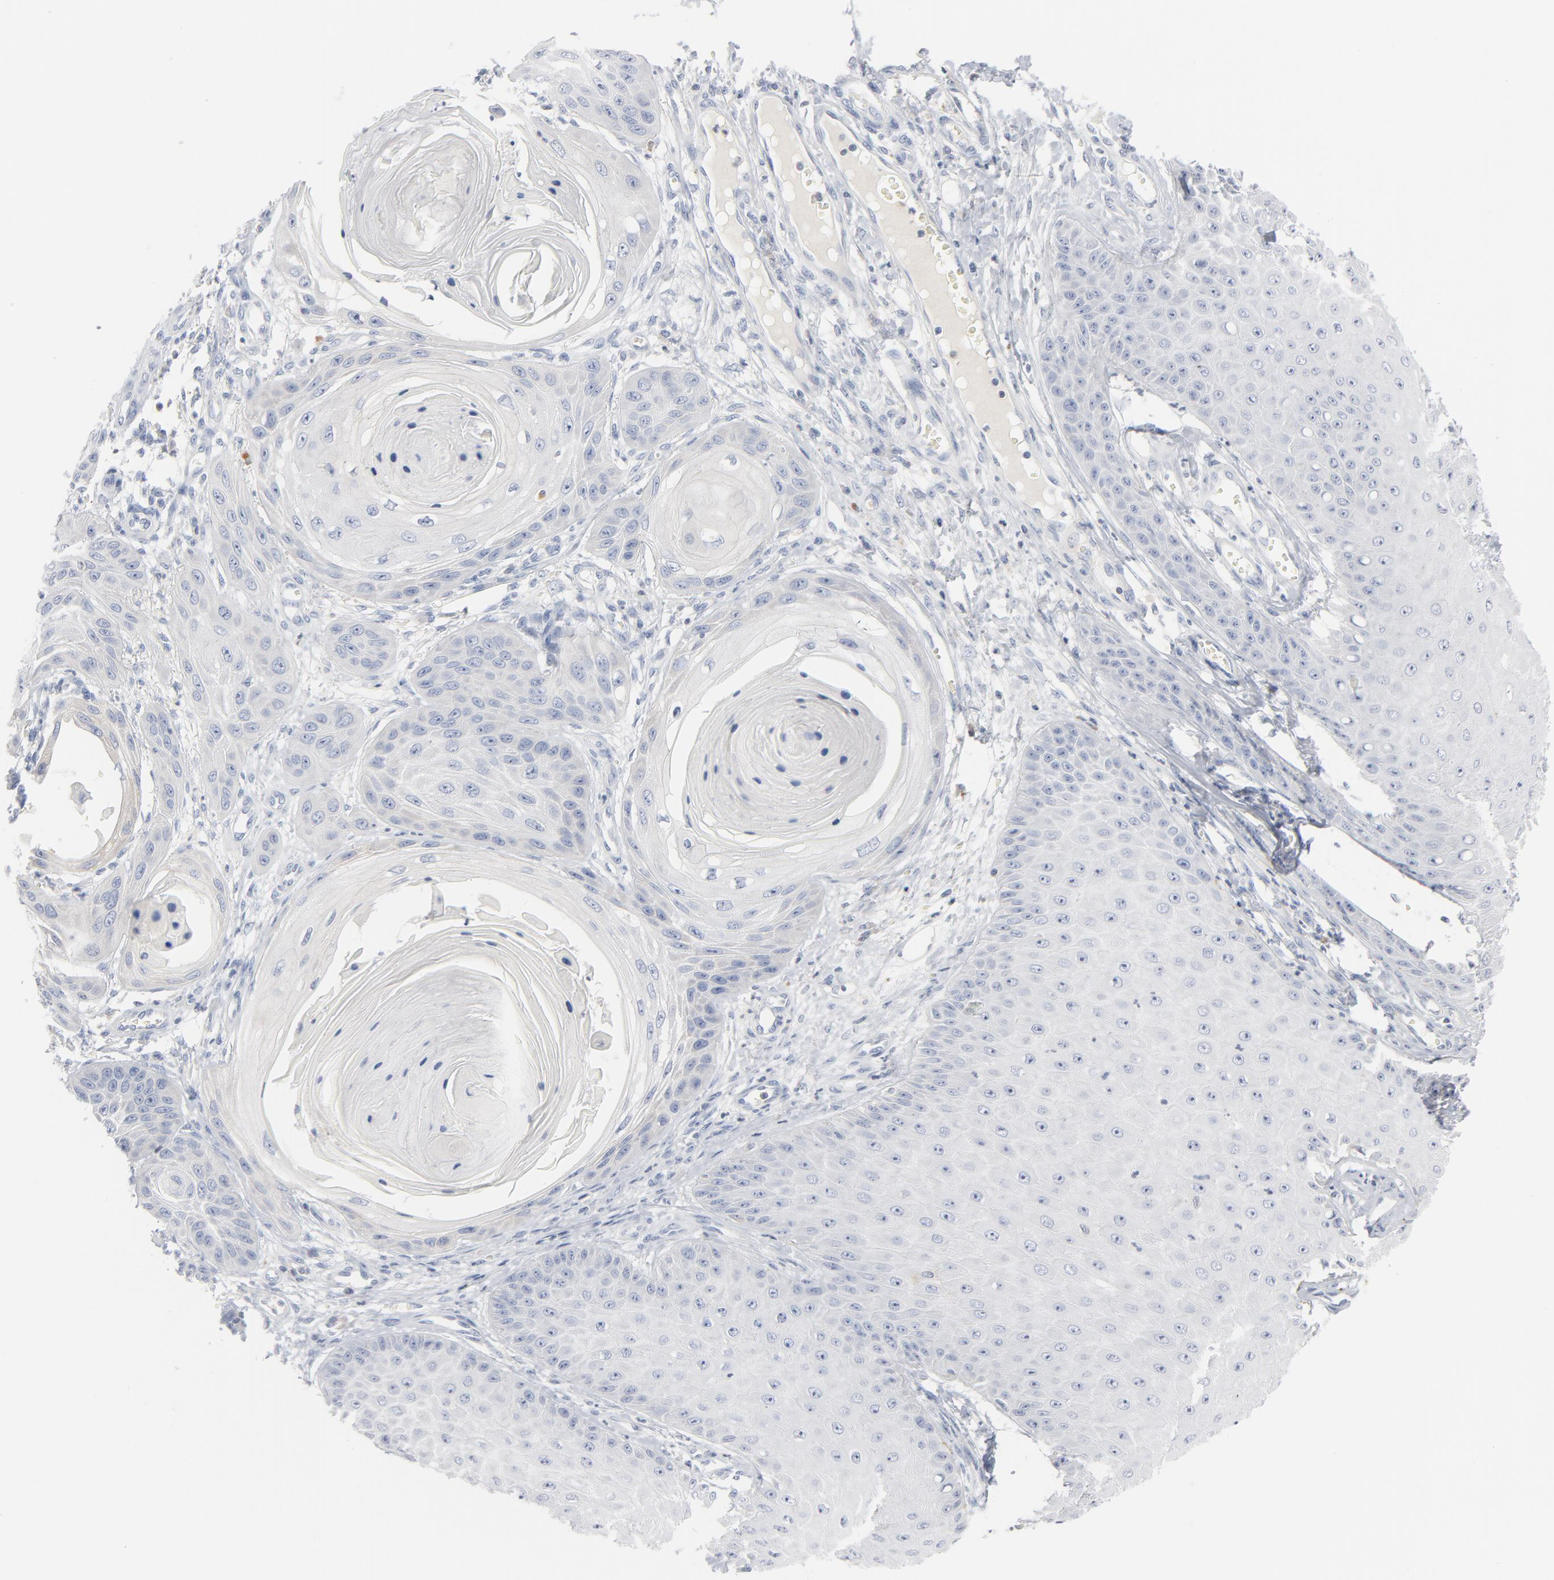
{"staining": {"intensity": "negative", "quantity": "none", "location": "none"}, "tissue": "skin cancer", "cell_type": "Tumor cells", "image_type": "cancer", "snomed": [{"axis": "morphology", "description": "Squamous cell carcinoma, NOS"}, {"axis": "topography", "description": "Skin"}], "caption": "DAB (3,3'-diaminobenzidine) immunohistochemical staining of human skin cancer demonstrates no significant staining in tumor cells.", "gene": "PTK2B", "patient": {"sex": "female", "age": 40}}